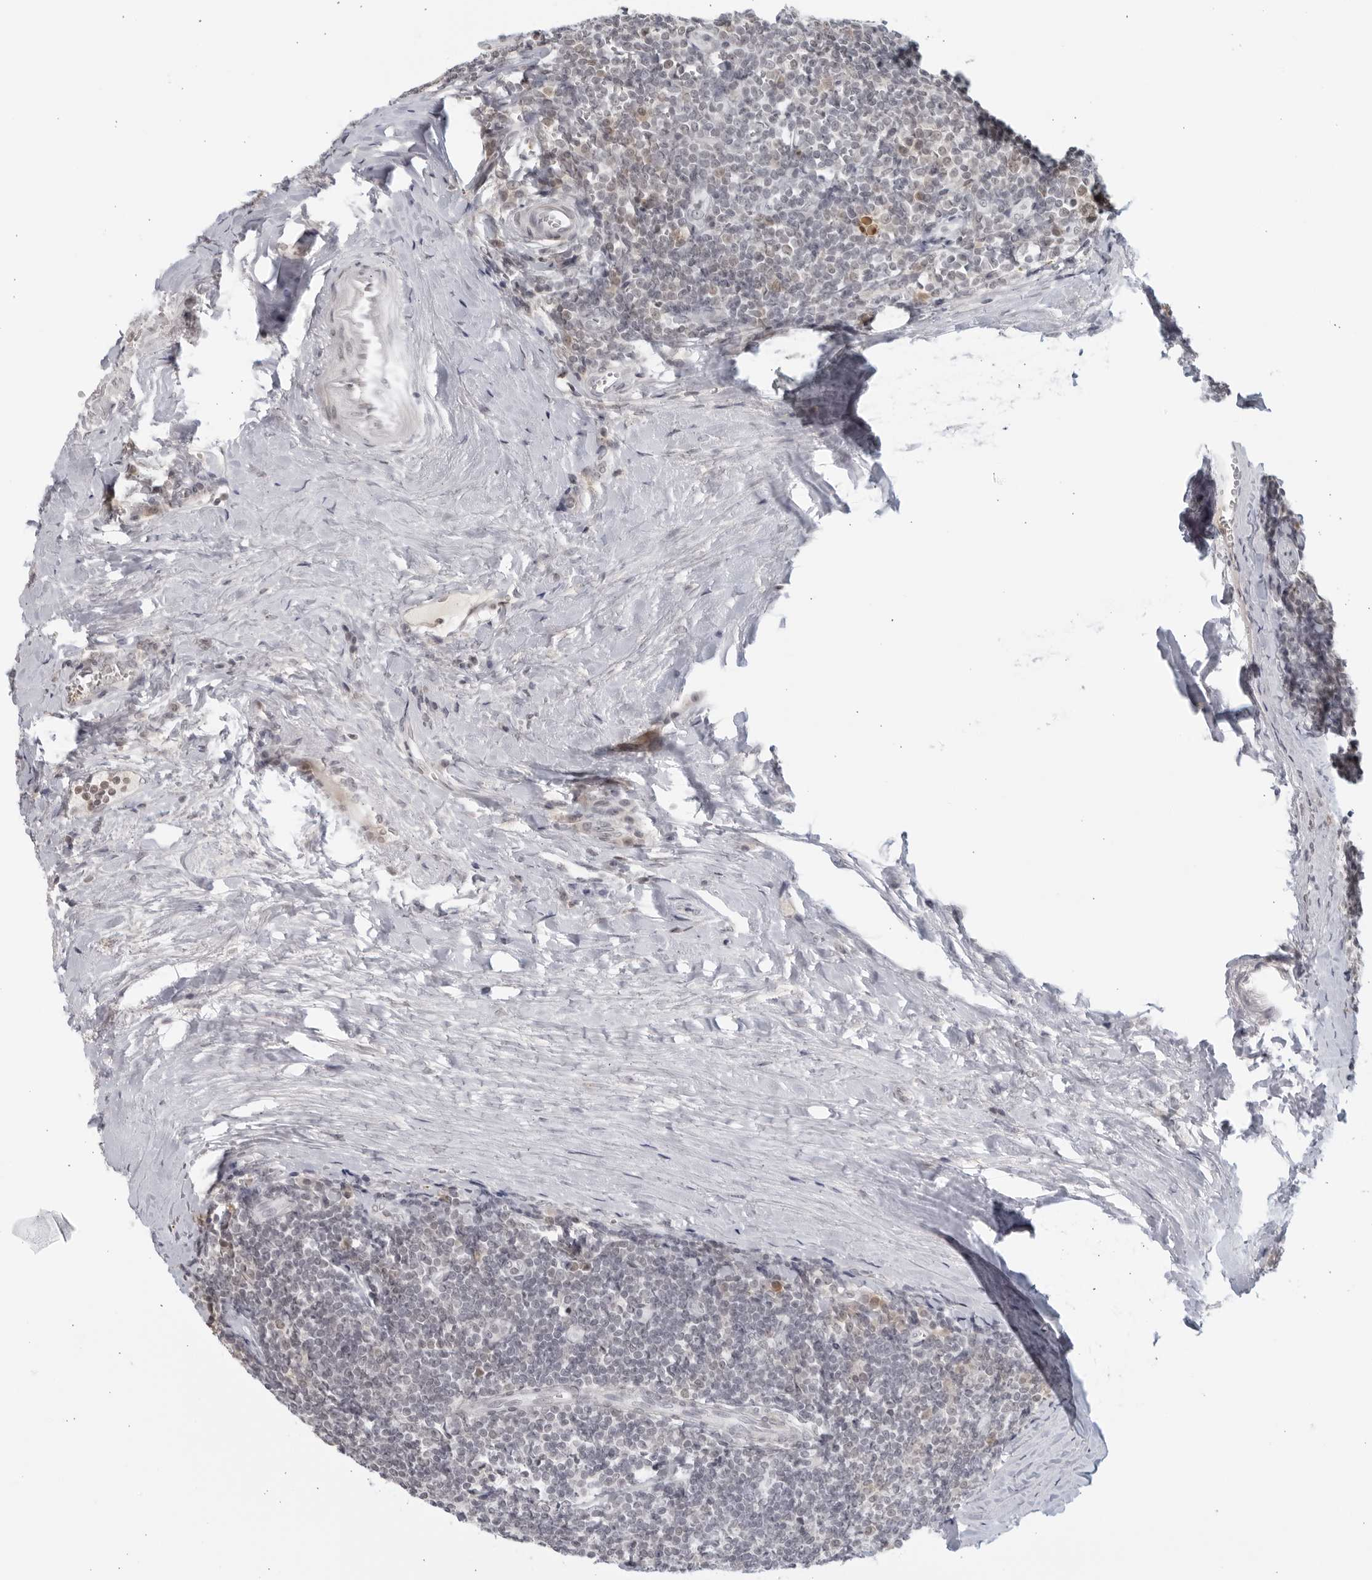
{"staining": {"intensity": "negative", "quantity": "none", "location": "none"}, "tissue": "tonsil", "cell_type": "Germinal center cells", "image_type": "normal", "snomed": [{"axis": "morphology", "description": "Normal tissue, NOS"}, {"axis": "topography", "description": "Tonsil"}], "caption": "Micrograph shows no protein positivity in germinal center cells of benign tonsil.", "gene": "RAB11FIP3", "patient": {"sex": "male", "age": 27}}